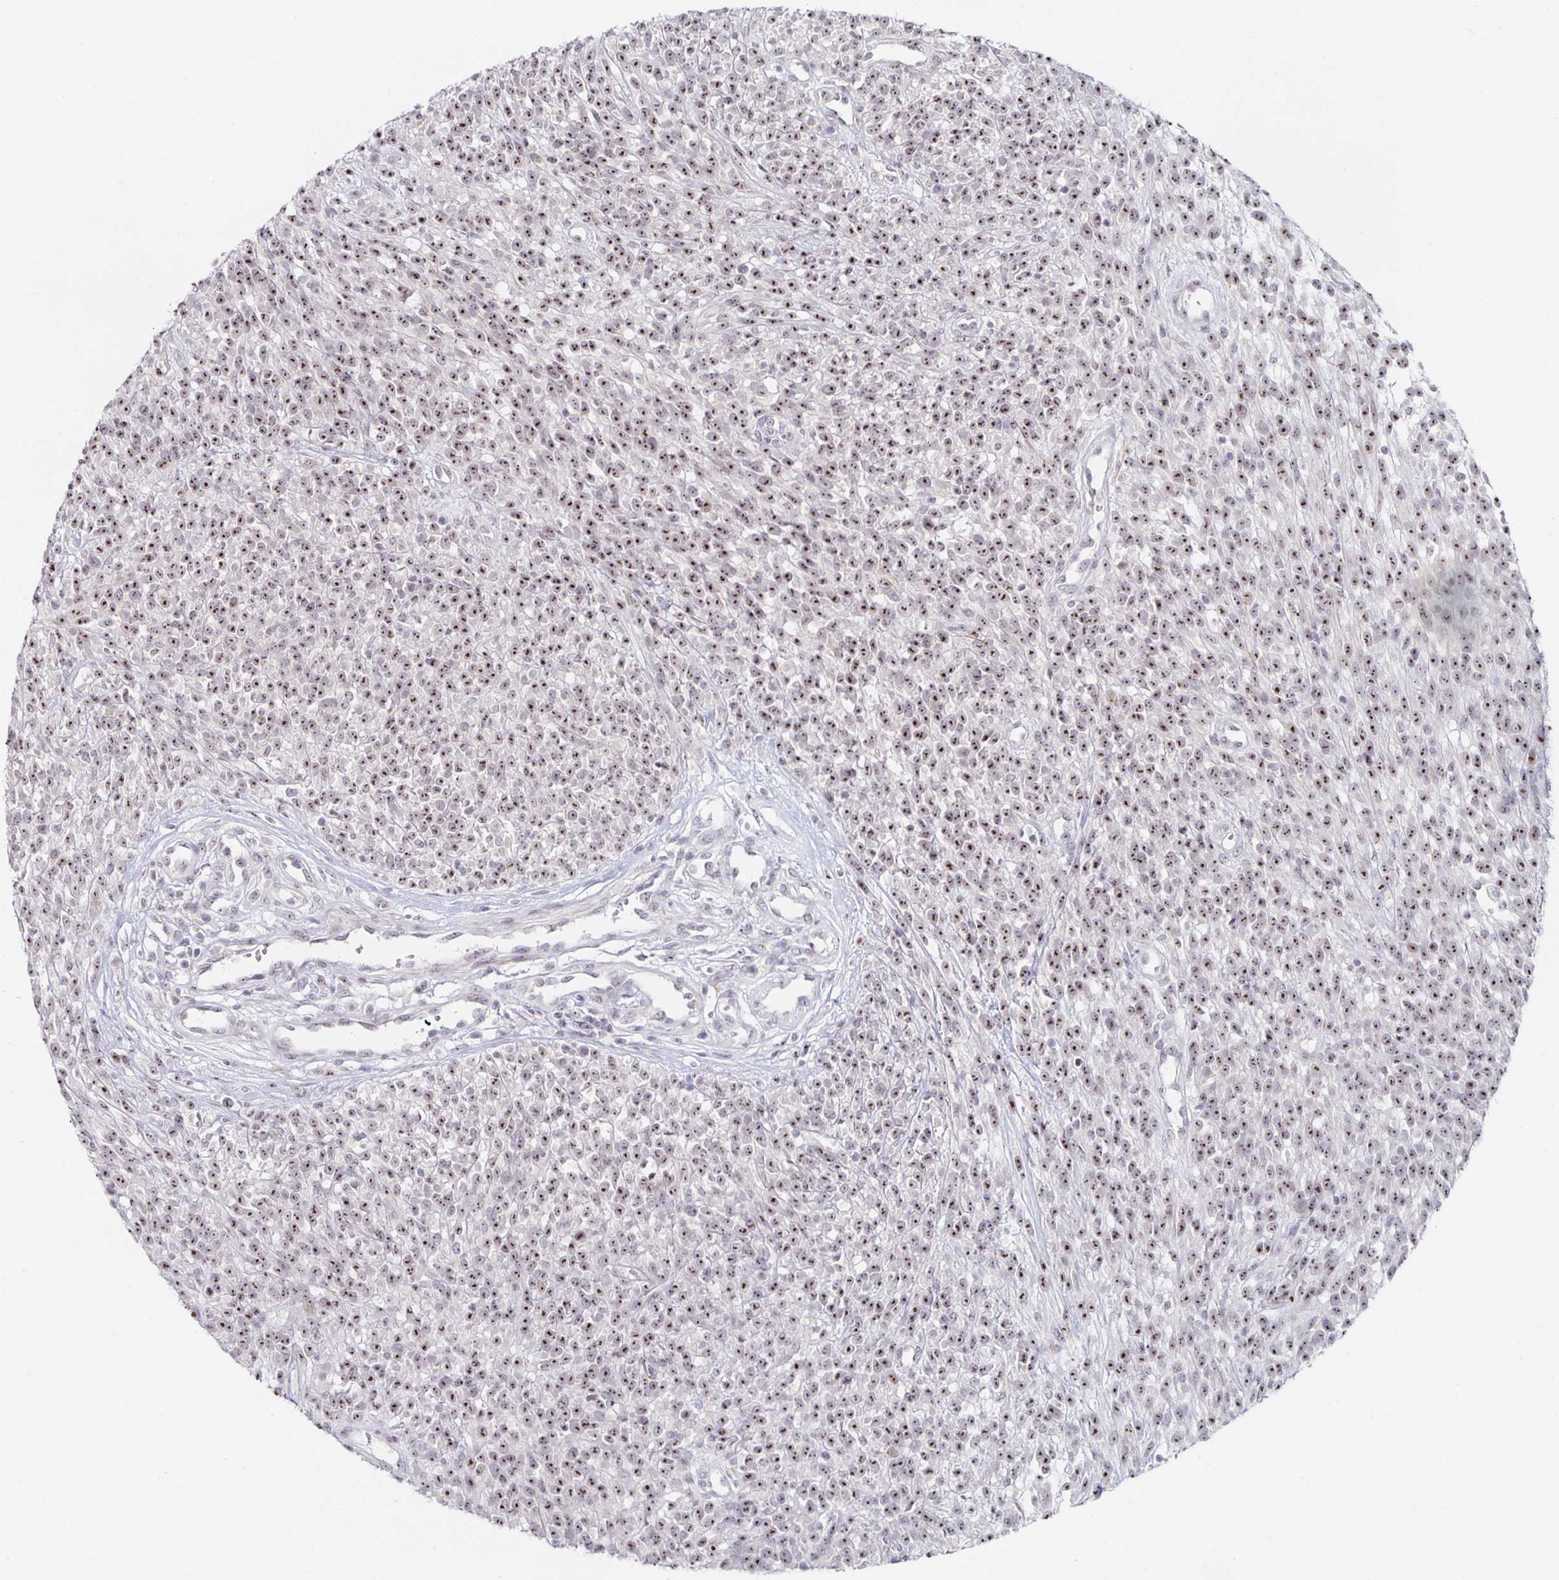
{"staining": {"intensity": "moderate", "quantity": ">75%", "location": "nuclear"}, "tissue": "melanoma", "cell_type": "Tumor cells", "image_type": "cancer", "snomed": [{"axis": "morphology", "description": "Malignant melanoma, NOS"}, {"axis": "topography", "description": "Skin"}, {"axis": "topography", "description": "Skin of trunk"}], "caption": "Tumor cells reveal medium levels of moderate nuclear positivity in about >75% of cells in melanoma.", "gene": "NUP85", "patient": {"sex": "male", "age": 74}}